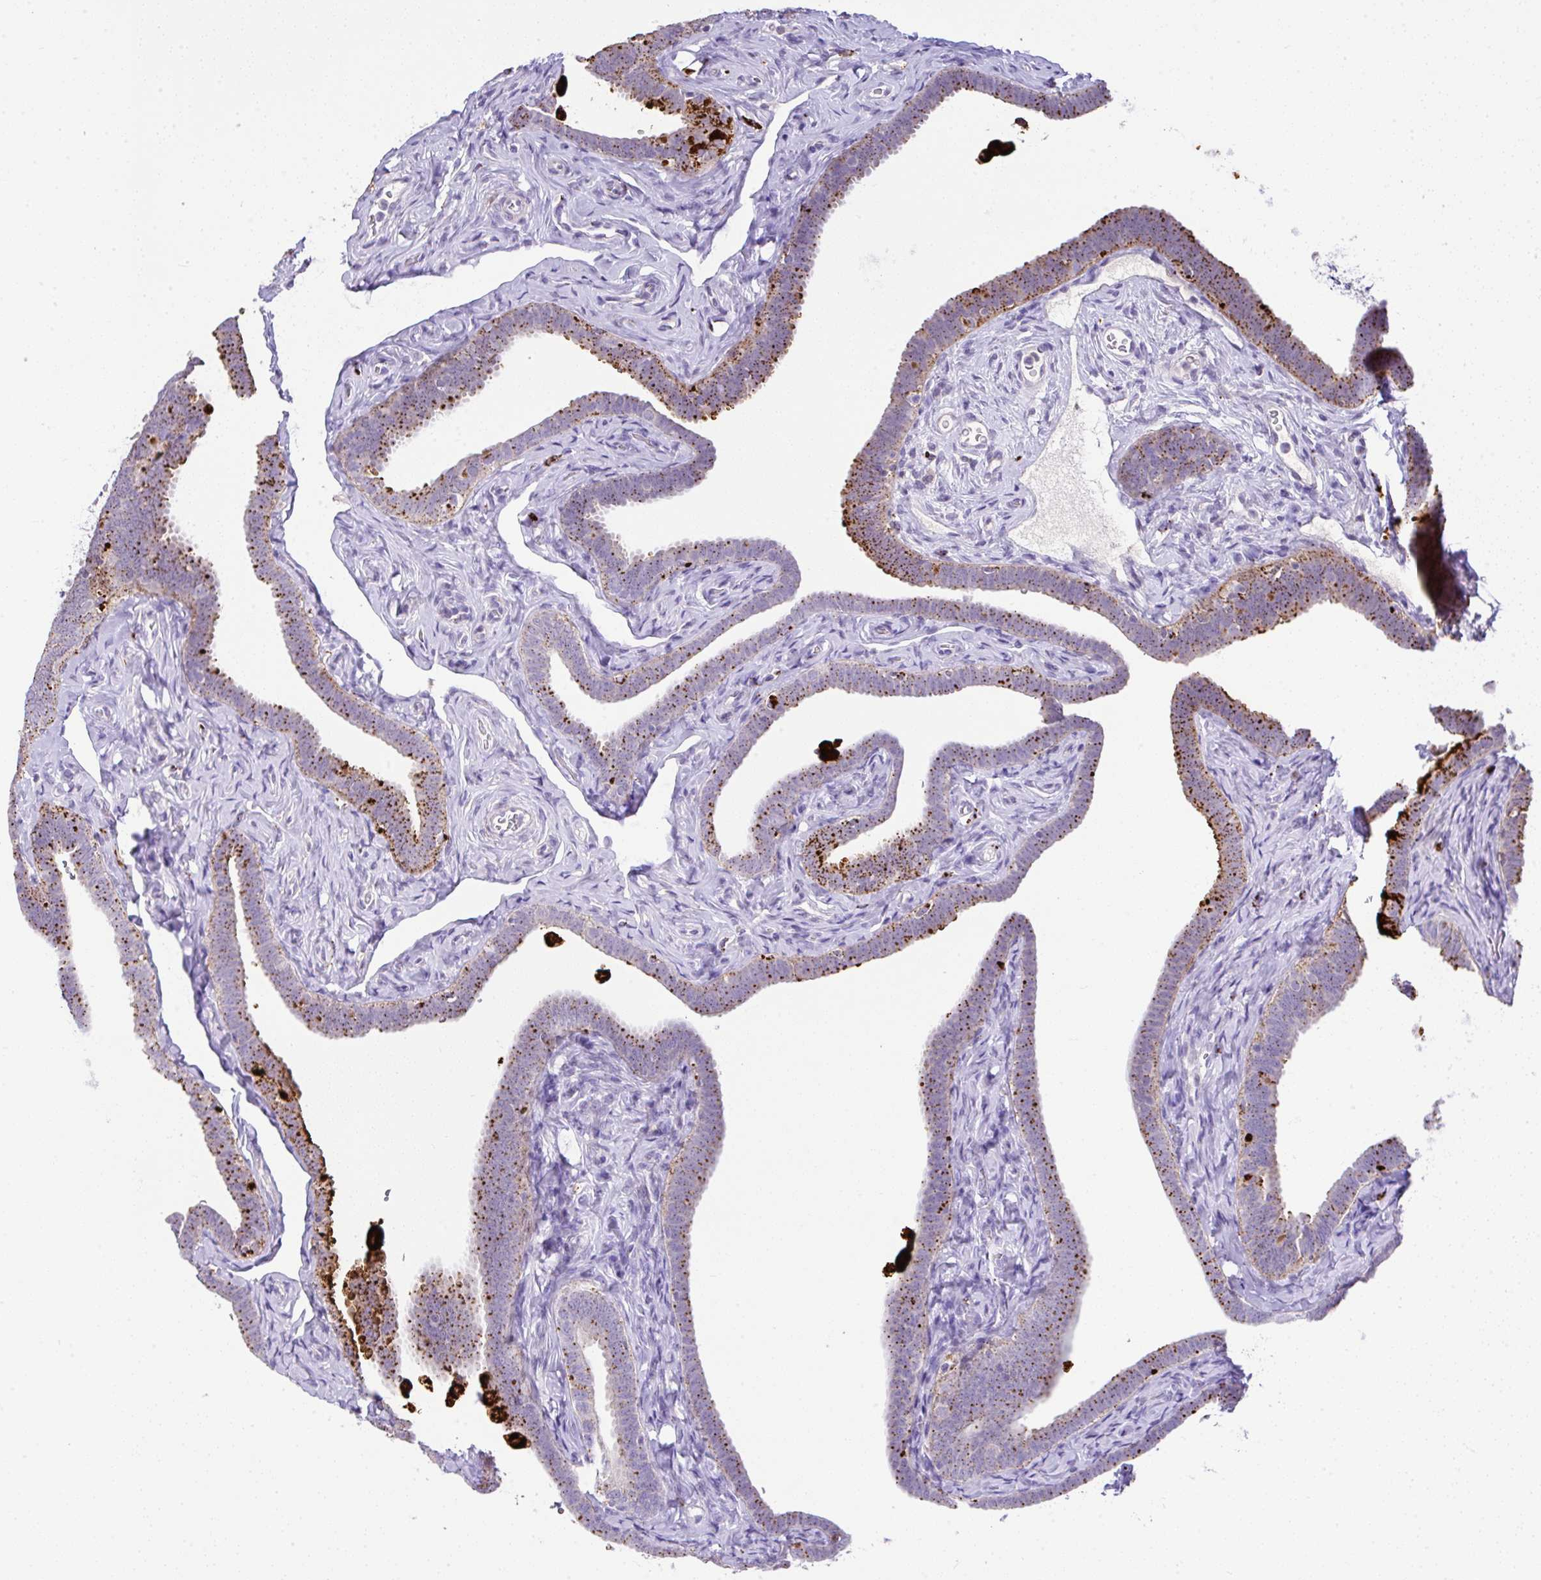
{"staining": {"intensity": "moderate", "quantity": "25%-75%", "location": "cytoplasmic/membranous"}, "tissue": "fallopian tube", "cell_type": "Glandular cells", "image_type": "normal", "snomed": [{"axis": "morphology", "description": "Normal tissue, NOS"}, {"axis": "topography", "description": "Fallopian tube"}], "caption": "Protein analysis of normal fallopian tube demonstrates moderate cytoplasmic/membranous positivity in approximately 25%-75% of glandular cells. Immunohistochemistry stains the protein of interest in brown and the nuclei are stained blue.", "gene": "CTU1", "patient": {"sex": "female", "age": 69}}